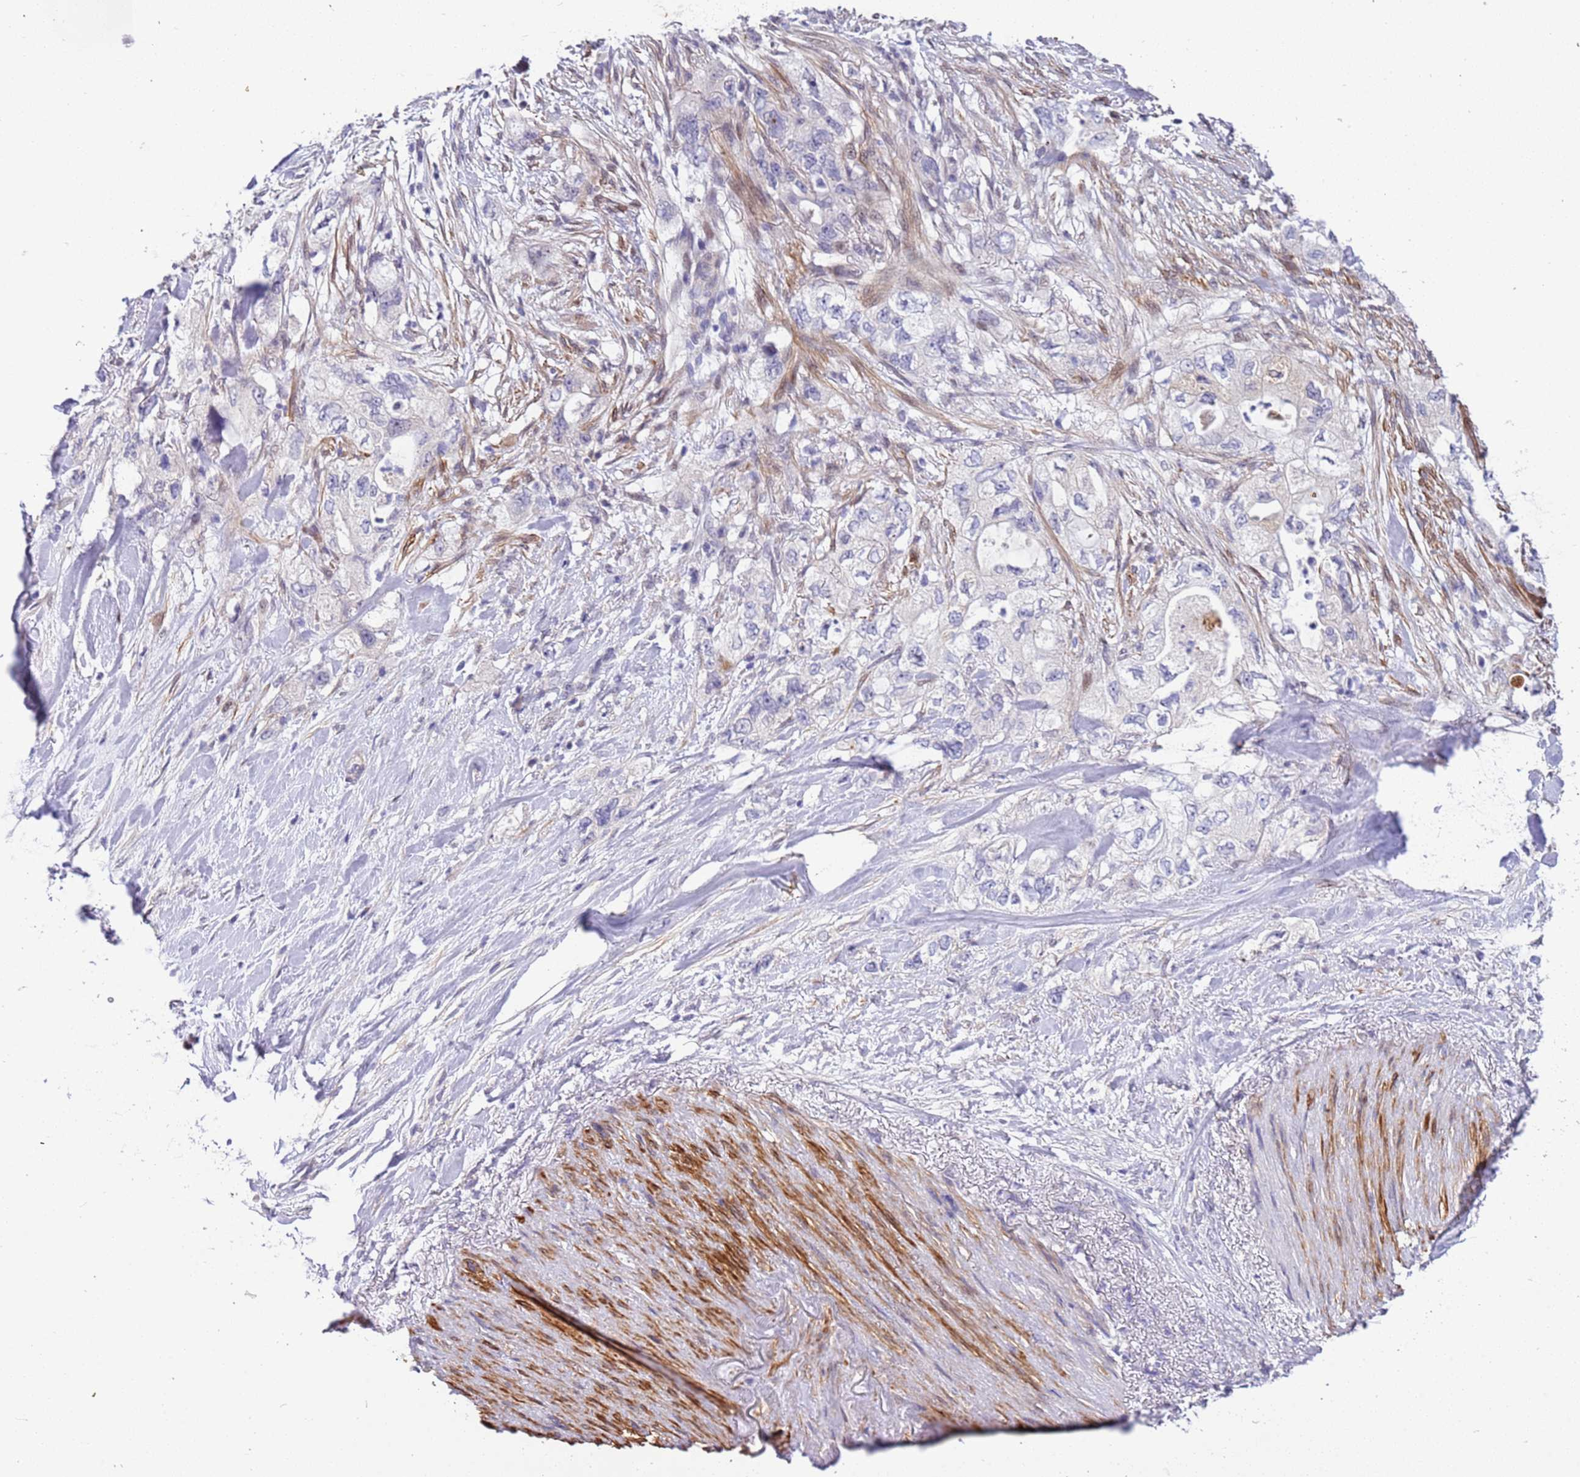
{"staining": {"intensity": "negative", "quantity": "none", "location": "none"}, "tissue": "pancreatic cancer", "cell_type": "Tumor cells", "image_type": "cancer", "snomed": [{"axis": "morphology", "description": "Adenocarcinoma, NOS"}, {"axis": "topography", "description": "Pancreas"}], "caption": "The histopathology image exhibits no staining of tumor cells in pancreatic cancer.", "gene": "PLEKHH1", "patient": {"sex": "female", "age": 73}}